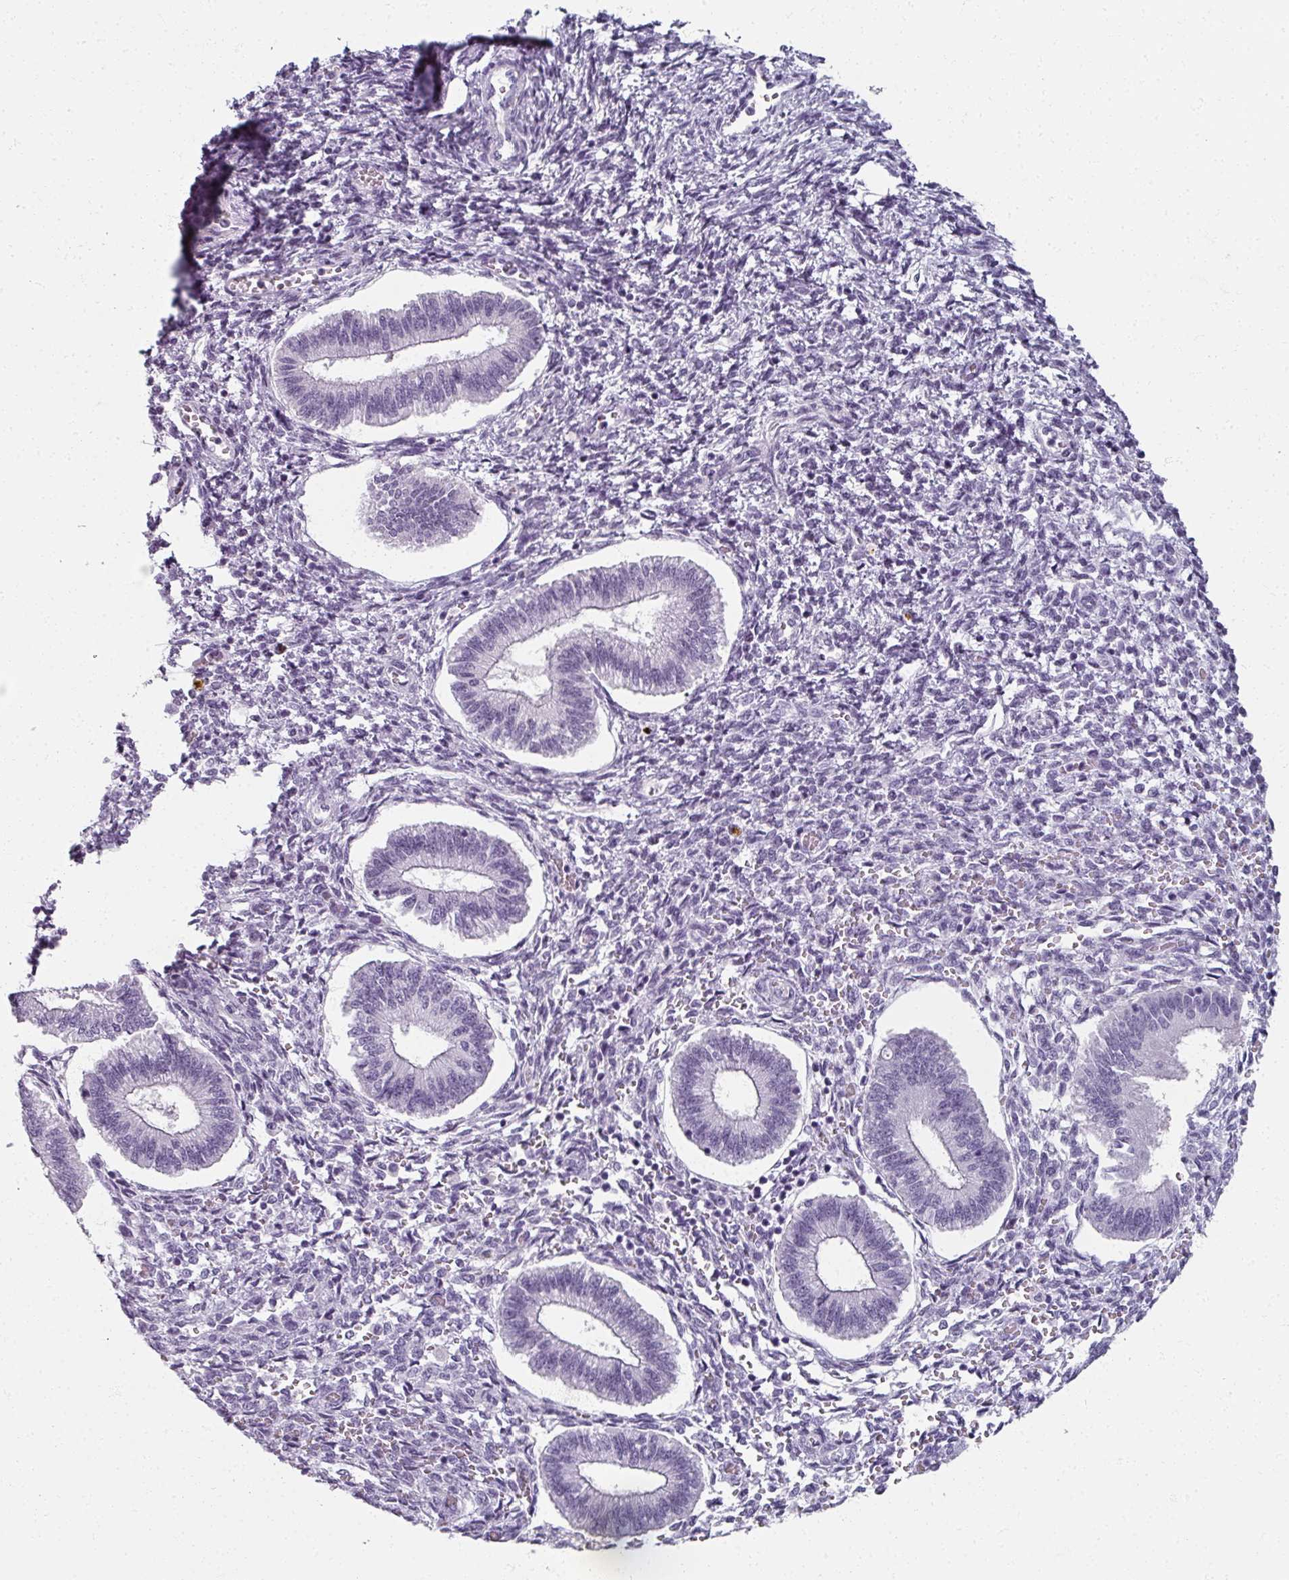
{"staining": {"intensity": "negative", "quantity": "none", "location": "none"}, "tissue": "endometrium", "cell_type": "Cells in endometrial stroma", "image_type": "normal", "snomed": [{"axis": "morphology", "description": "Normal tissue, NOS"}, {"axis": "topography", "description": "Endometrium"}], "caption": "The IHC micrograph has no significant staining in cells in endometrial stroma of endometrium.", "gene": "REG3A", "patient": {"sex": "female", "age": 25}}